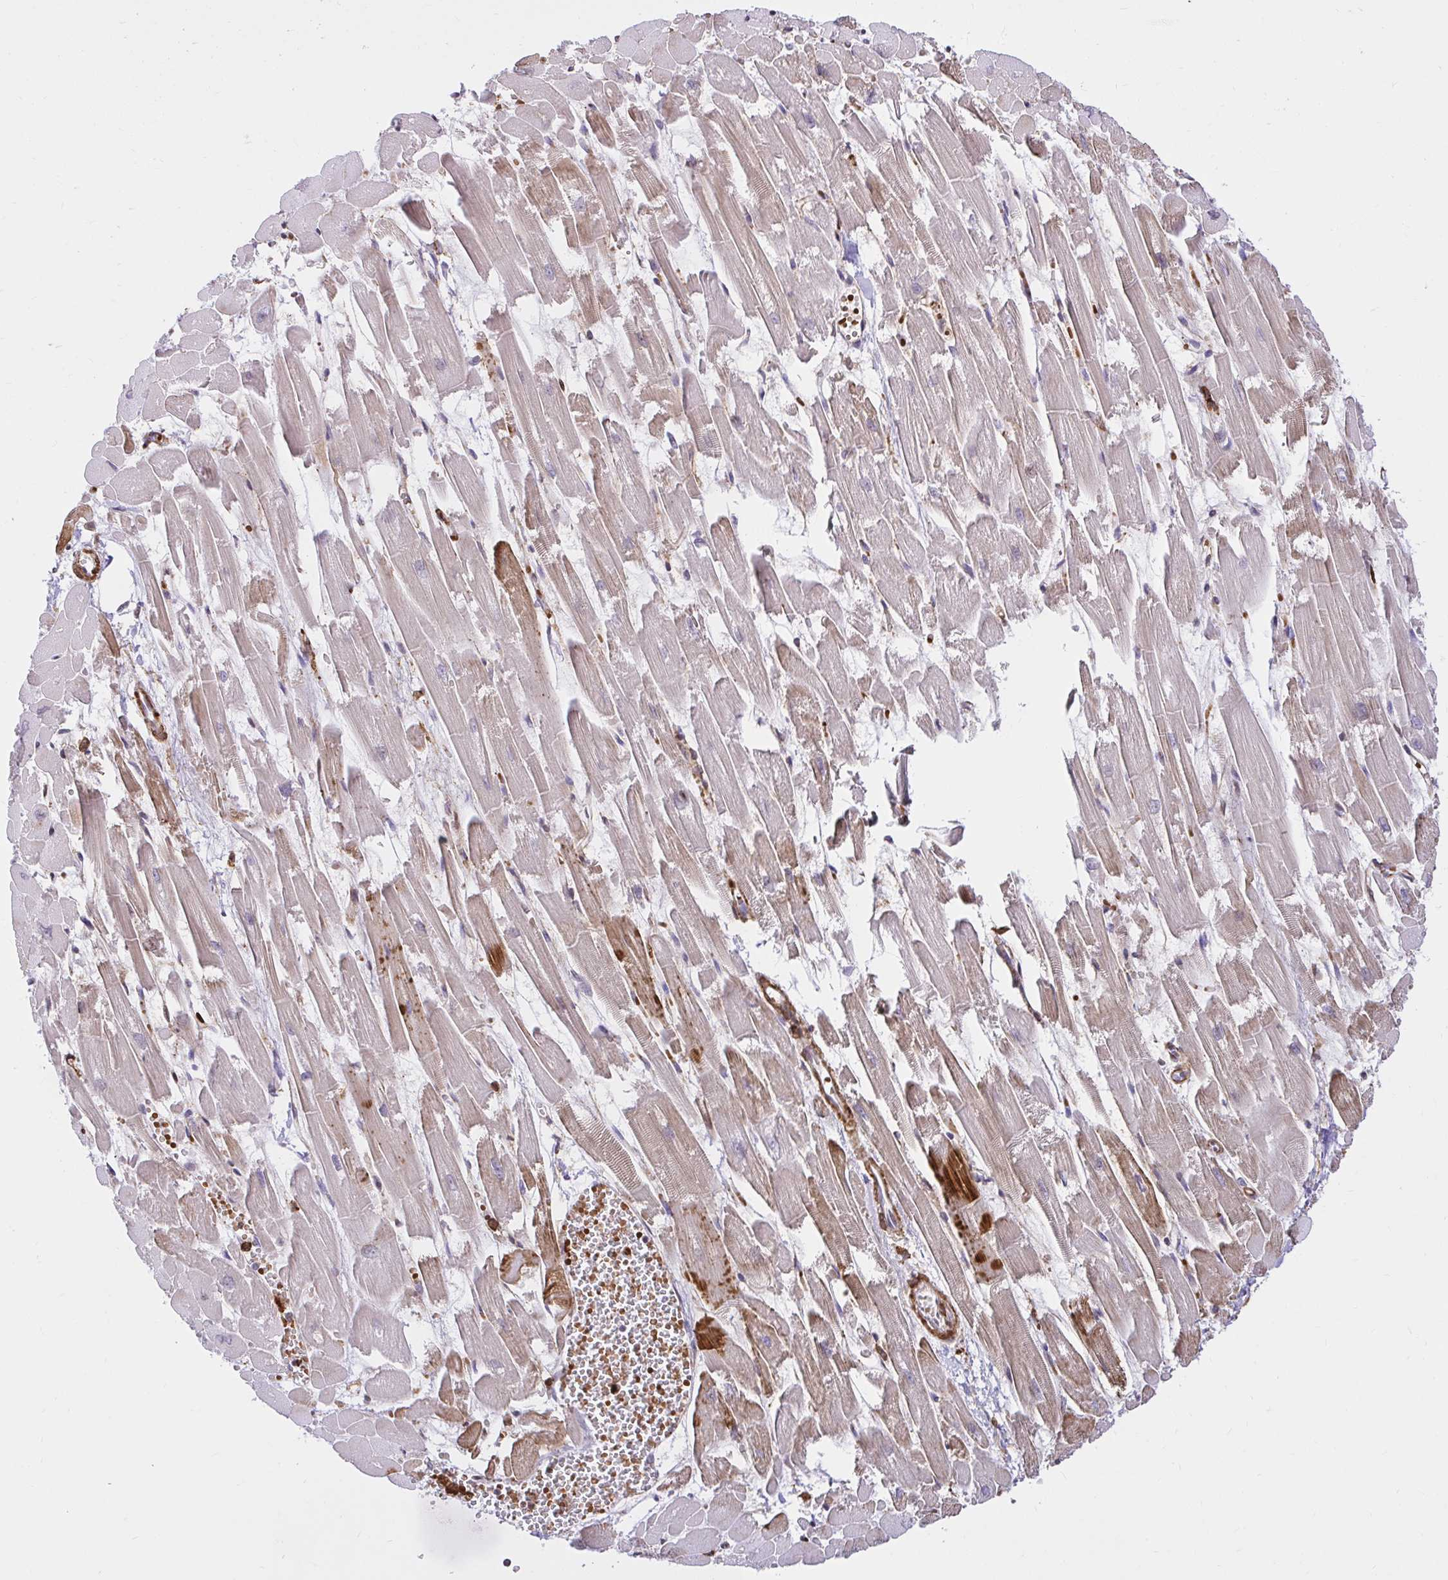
{"staining": {"intensity": "weak", "quantity": "25%-75%", "location": "cytoplasmic/membranous,nuclear"}, "tissue": "heart muscle", "cell_type": "Cardiomyocytes", "image_type": "normal", "snomed": [{"axis": "morphology", "description": "Normal tissue, NOS"}, {"axis": "topography", "description": "Heart"}], "caption": "Immunohistochemical staining of benign human heart muscle displays 25%-75% levels of weak cytoplasmic/membranous,nuclear protein staining in approximately 25%-75% of cardiomyocytes.", "gene": "GSN", "patient": {"sex": "female", "age": 52}}